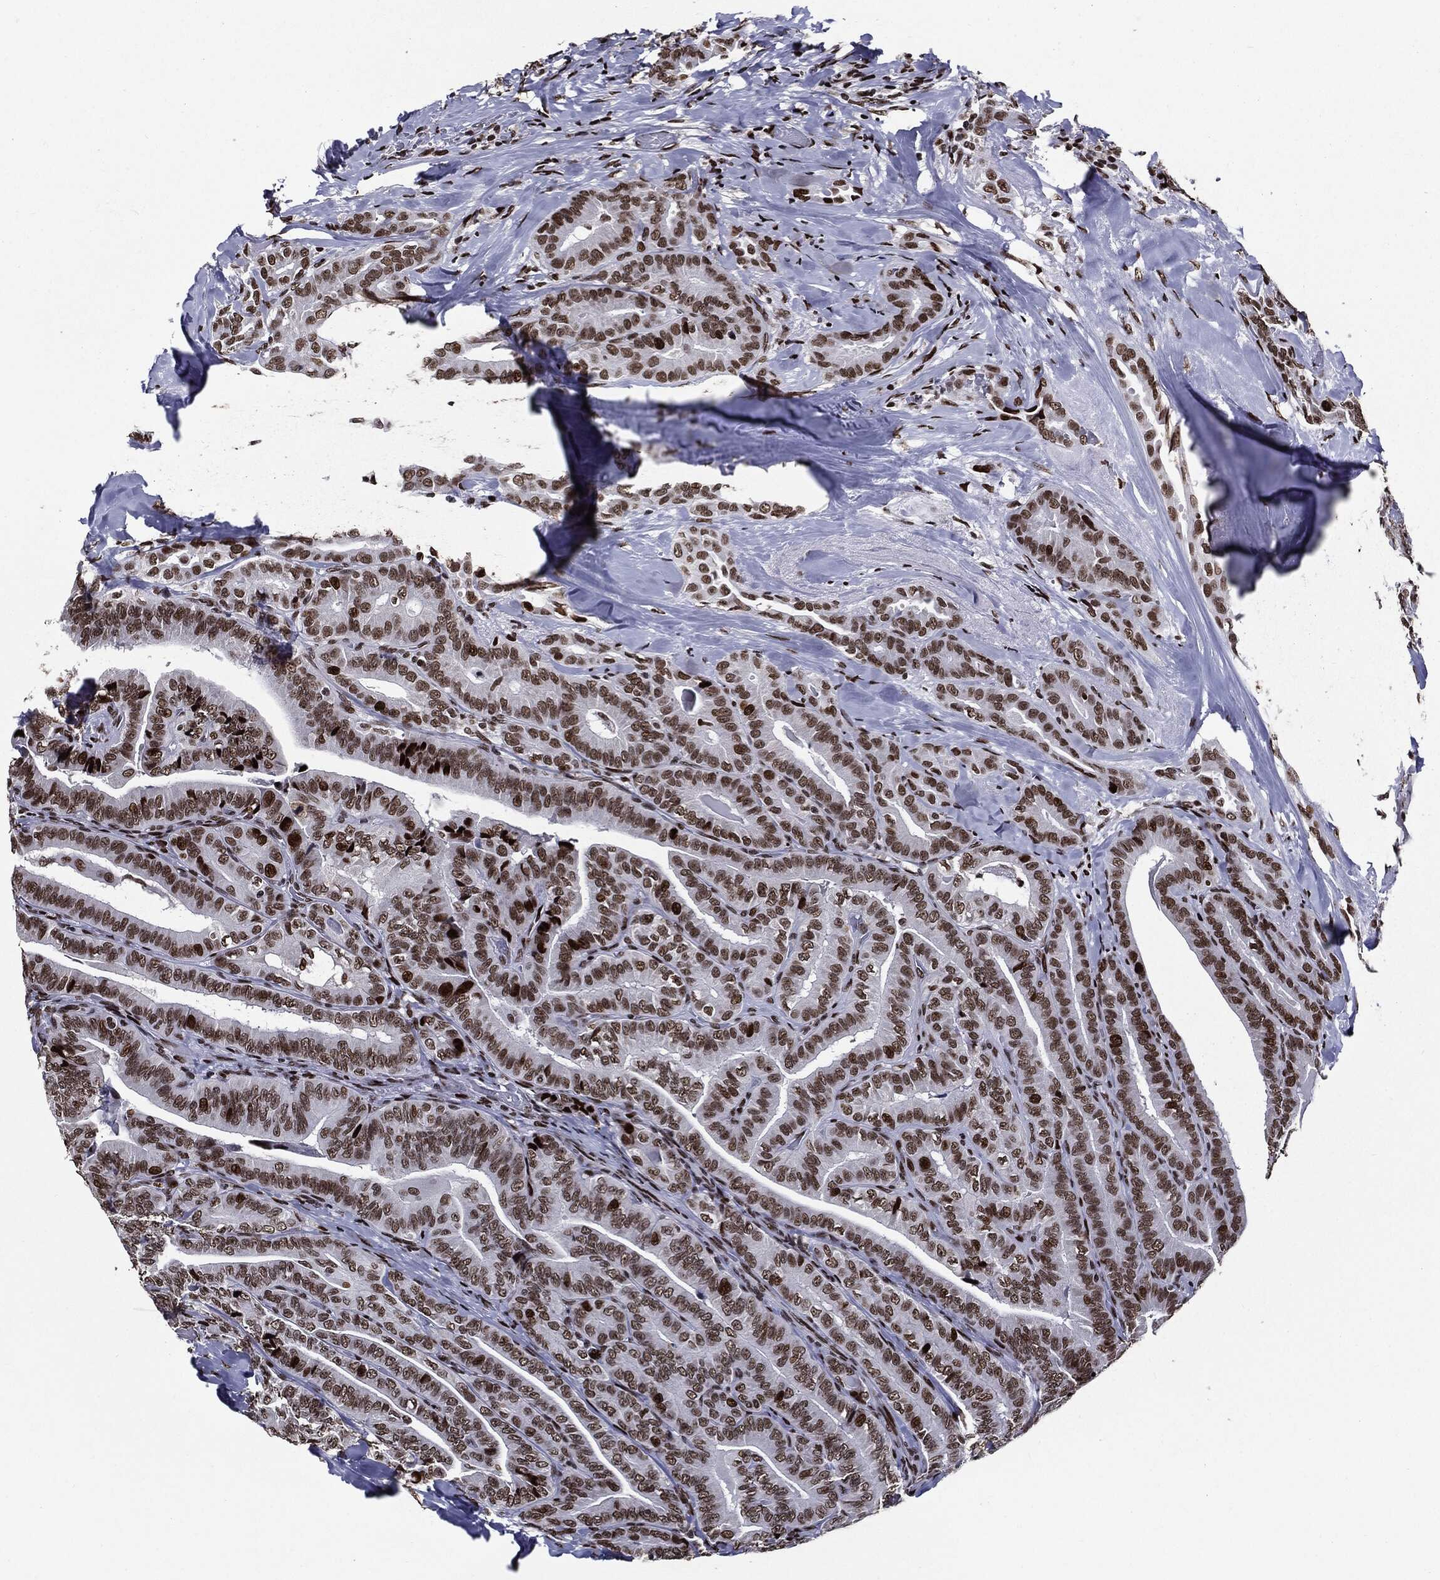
{"staining": {"intensity": "strong", "quantity": ">75%", "location": "nuclear"}, "tissue": "thyroid cancer", "cell_type": "Tumor cells", "image_type": "cancer", "snomed": [{"axis": "morphology", "description": "Papillary adenocarcinoma, NOS"}, {"axis": "topography", "description": "Thyroid gland"}], "caption": "Protein expression analysis of papillary adenocarcinoma (thyroid) displays strong nuclear positivity in about >75% of tumor cells.", "gene": "ZFP91", "patient": {"sex": "male", "age": 61}}